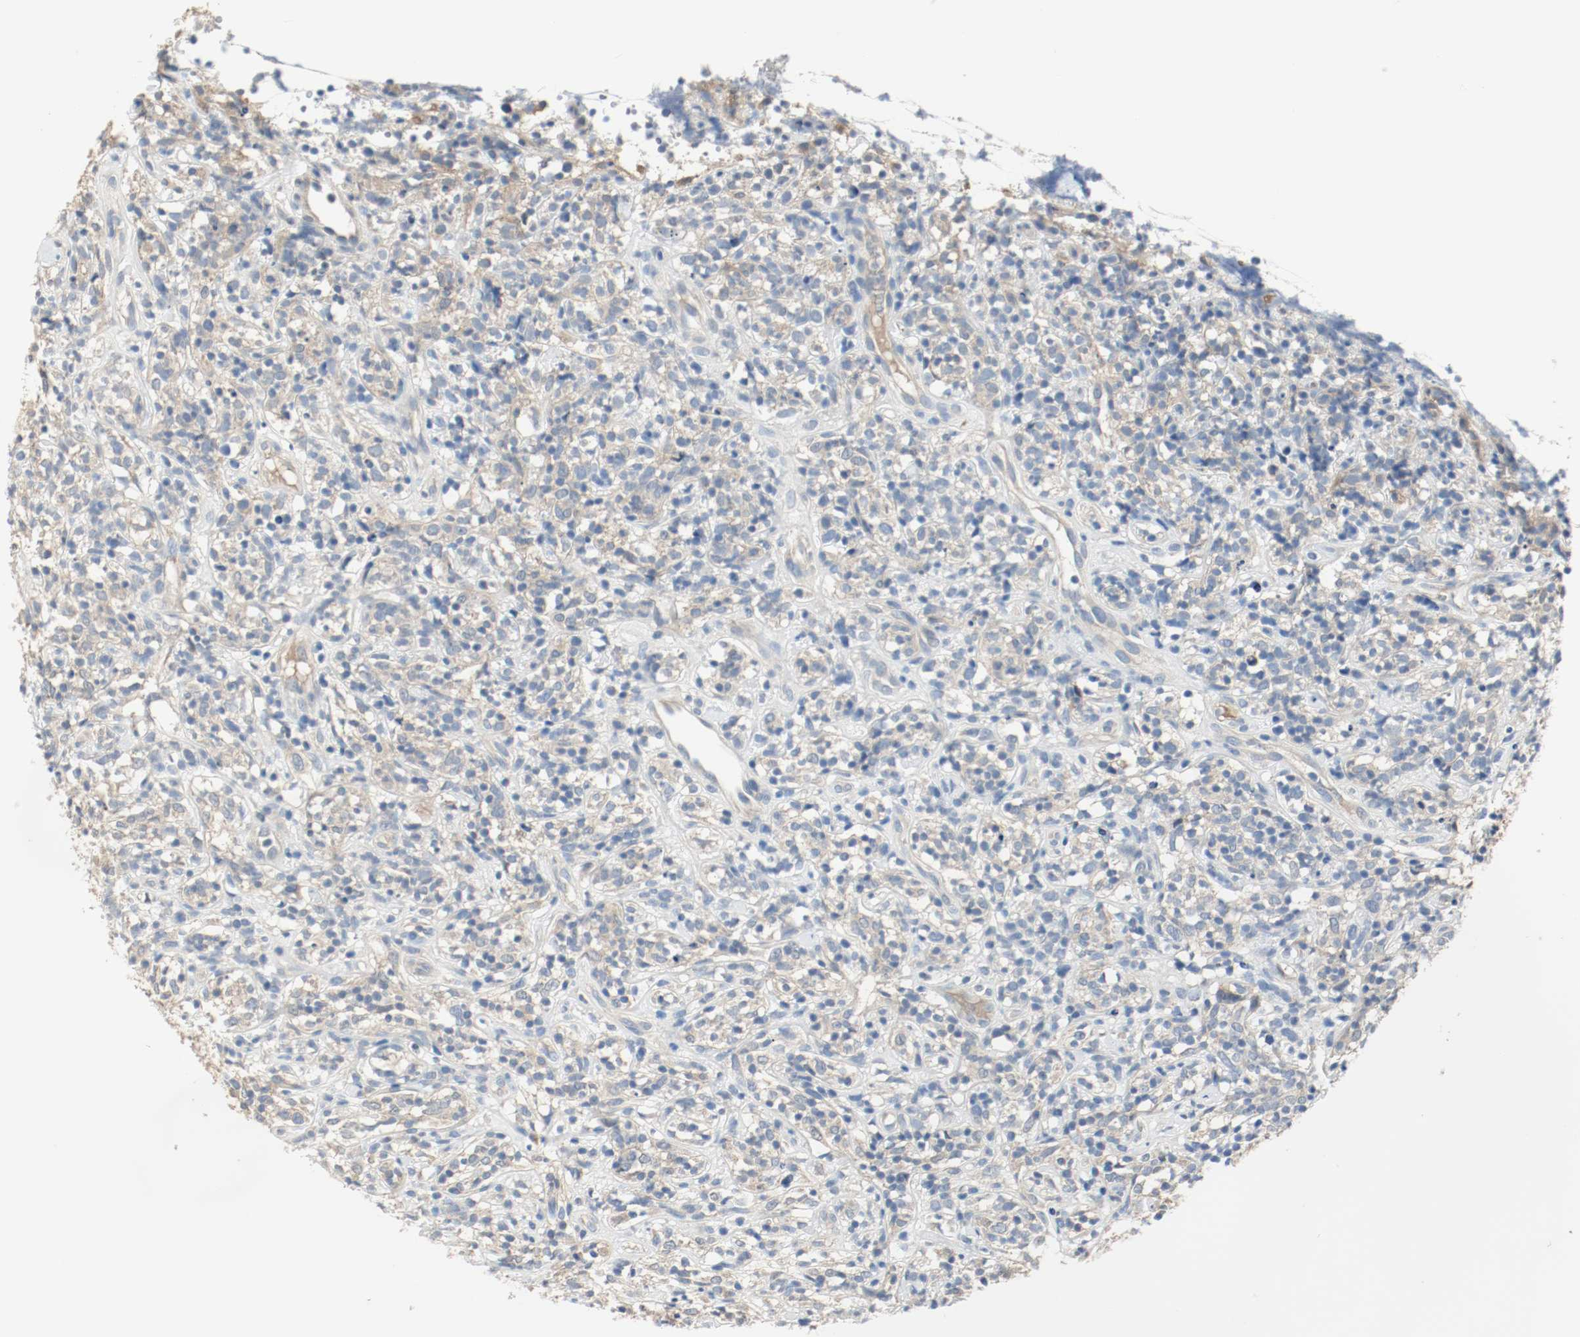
{"staining": {"intensity": "negative", "quantity": "none", "location": "none"}, "tissue": "lymphoma", "cell_type": "Tumor cells", "image_type": "cancer", "snomed": [{"axis": "morphology", "description": "Malignant lymphoma, non-Hodgkin's type, High grade"}, {"axis": "topography", "description": "Lymph node"}], "caption": "IHC image of neoplastic tissue: high-grade malignant lymphoma, non-Hodgkin's type stained with DAB demonstrates no significant protein expression in tumor cells.", "gene": "MELTF", "patient": {"sex": "female", "age": 73}}